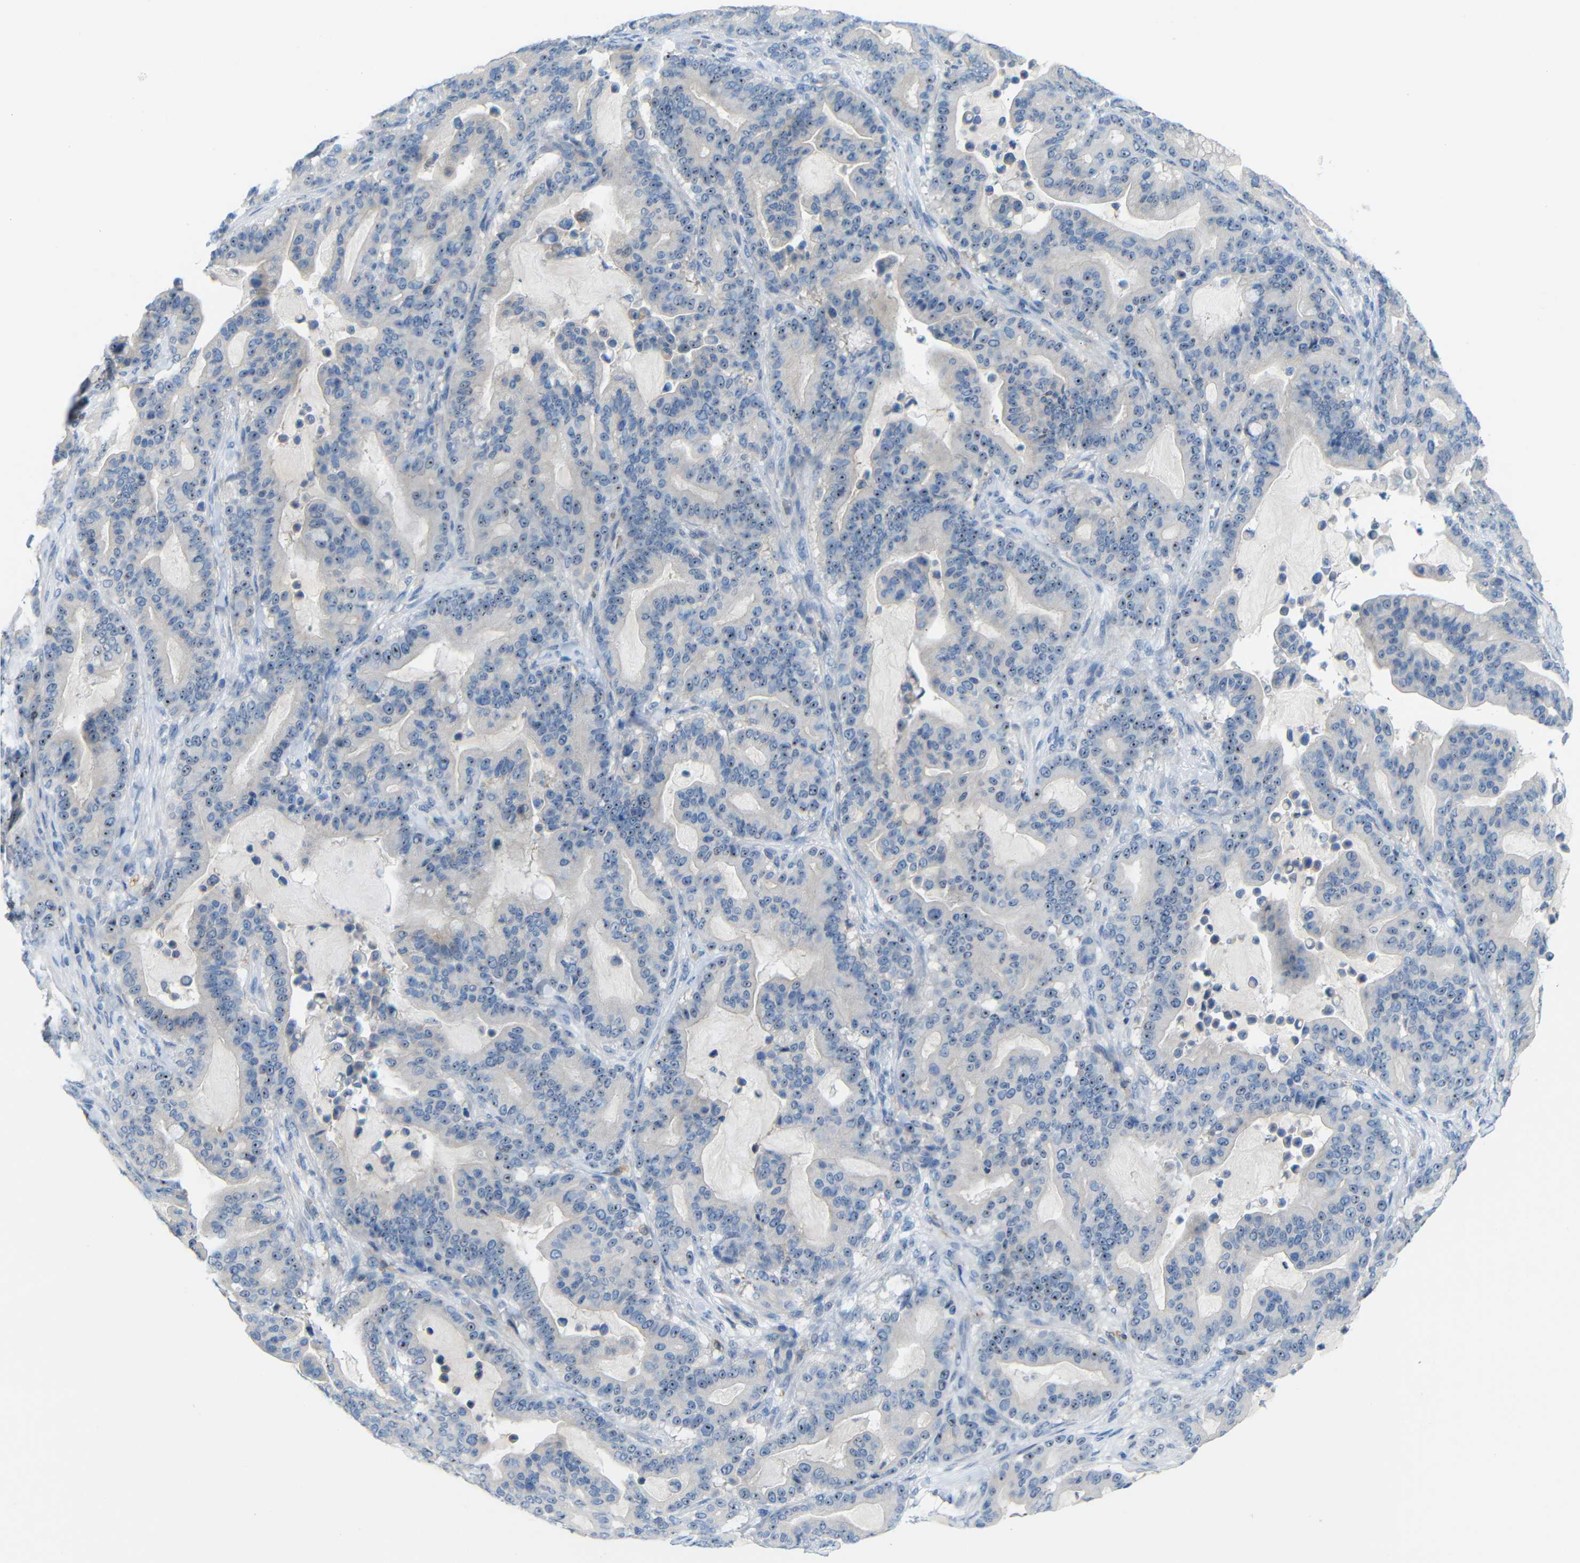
{"staining": {"intensity": "moderate", "quantity": "25%-75%", "location": "nuclear"}, "tissue": "pancreatic cancer", "cell_type": "Tumor cells", "image_type": "cancer", "snomed": [{"axis": "morphology", "description": "Adenocarcinoma, NOS"}, {"axis": "topography", "description": "Pancreas"}], "caption": "Moderate nuclear protein staining is appreciated in about 25%-75% of tumor cells in adenocarcinoma (pancreatic).", "gene": "C1orf210", "patient": {"sex": "male", "age": 63}}